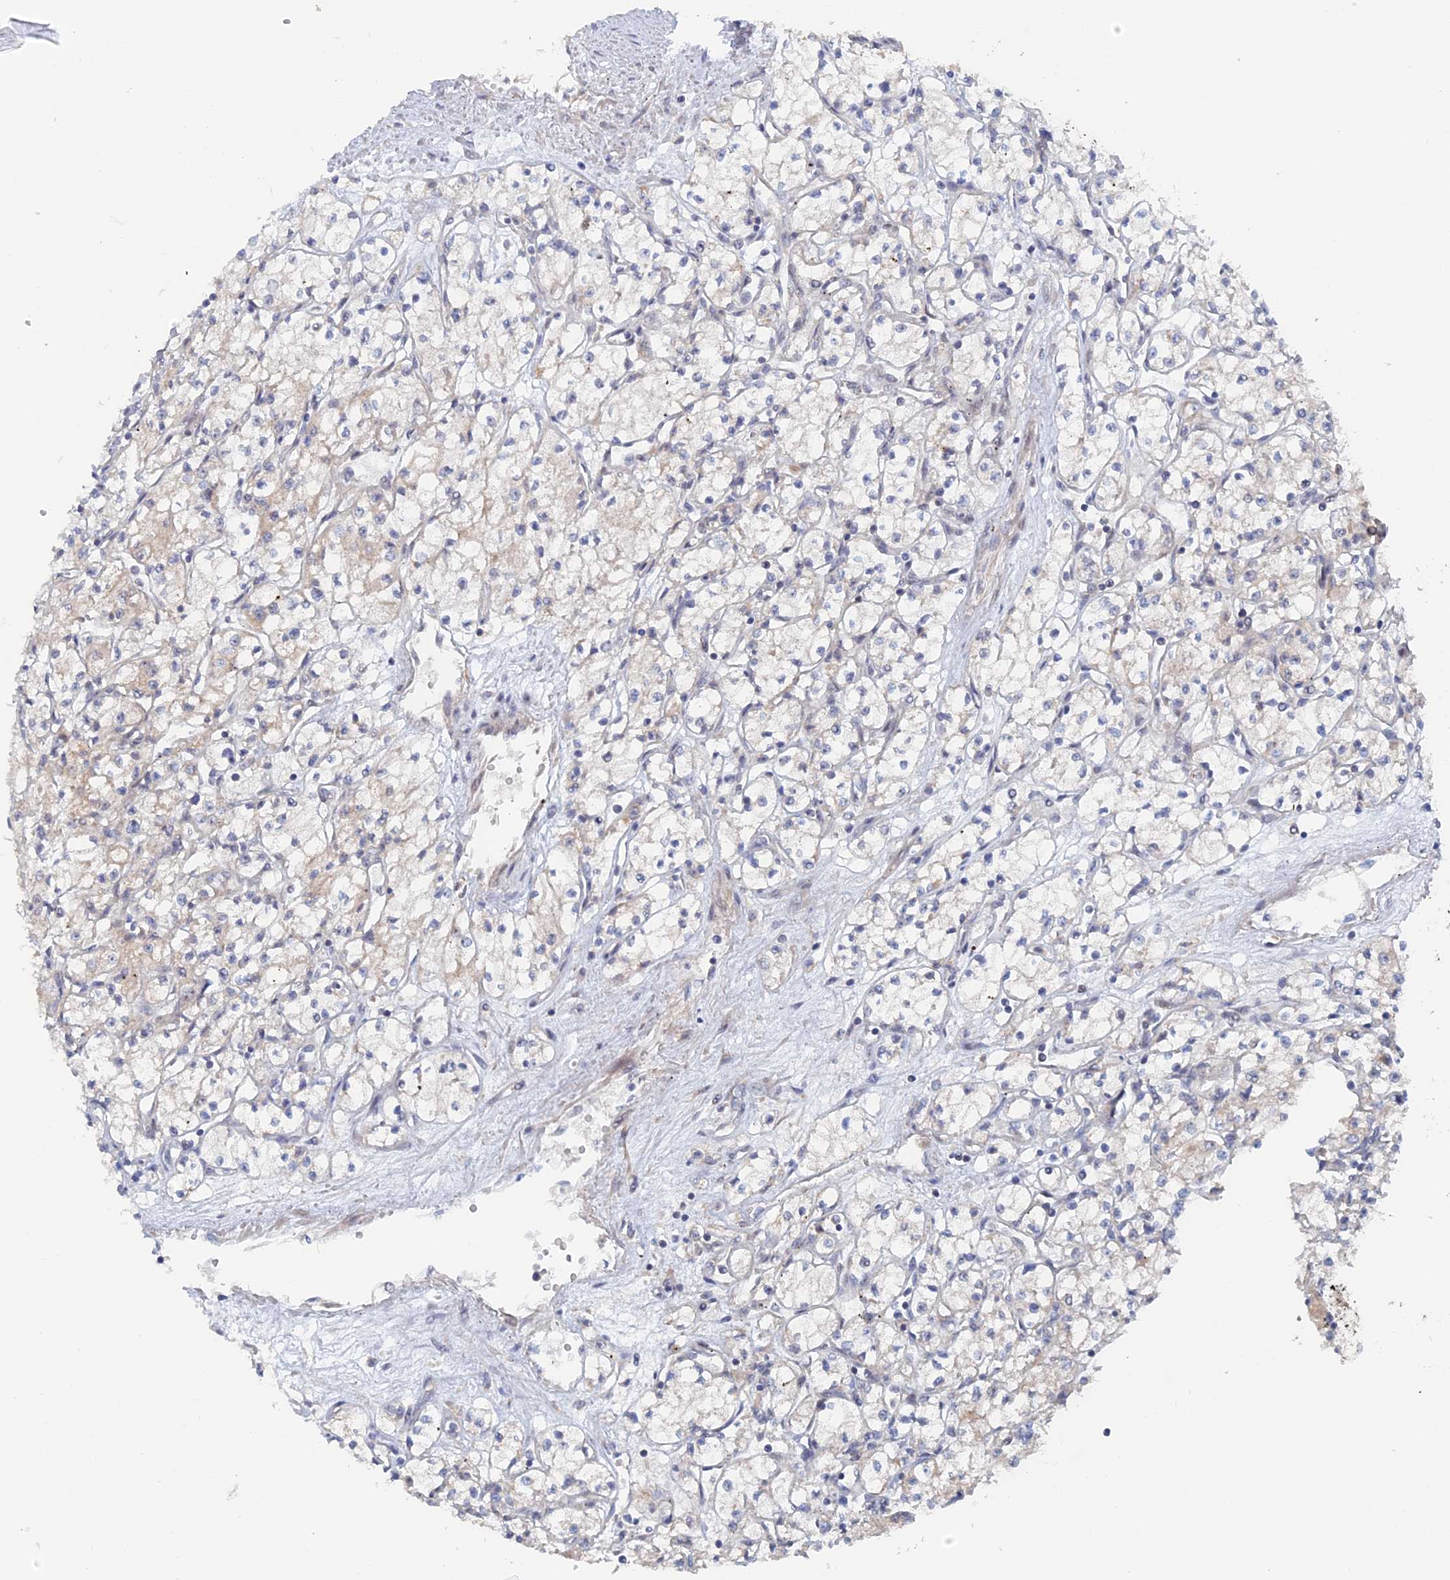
{"staining": {"intensity": "weak", "quantity": "25%-75%", "location": "cytoplasmic/membranous"}, "tissue": "renal cancer", "cell_type": "Tumor cells", "image_type": "cancer", "snomed": [{"axis": "morphology", "description": "Adenocarcinoma, NOS"}, {"axis": "topography", "description": "Kidney"}], "caption": "Protein expression analysis of renal adenocarcinoma displays weak cytoplasmic/membranous expression in about 25%-75% of tumor cells.", "gene": "ELOVL6", "patient": {"sex": "male", "age": 59}}